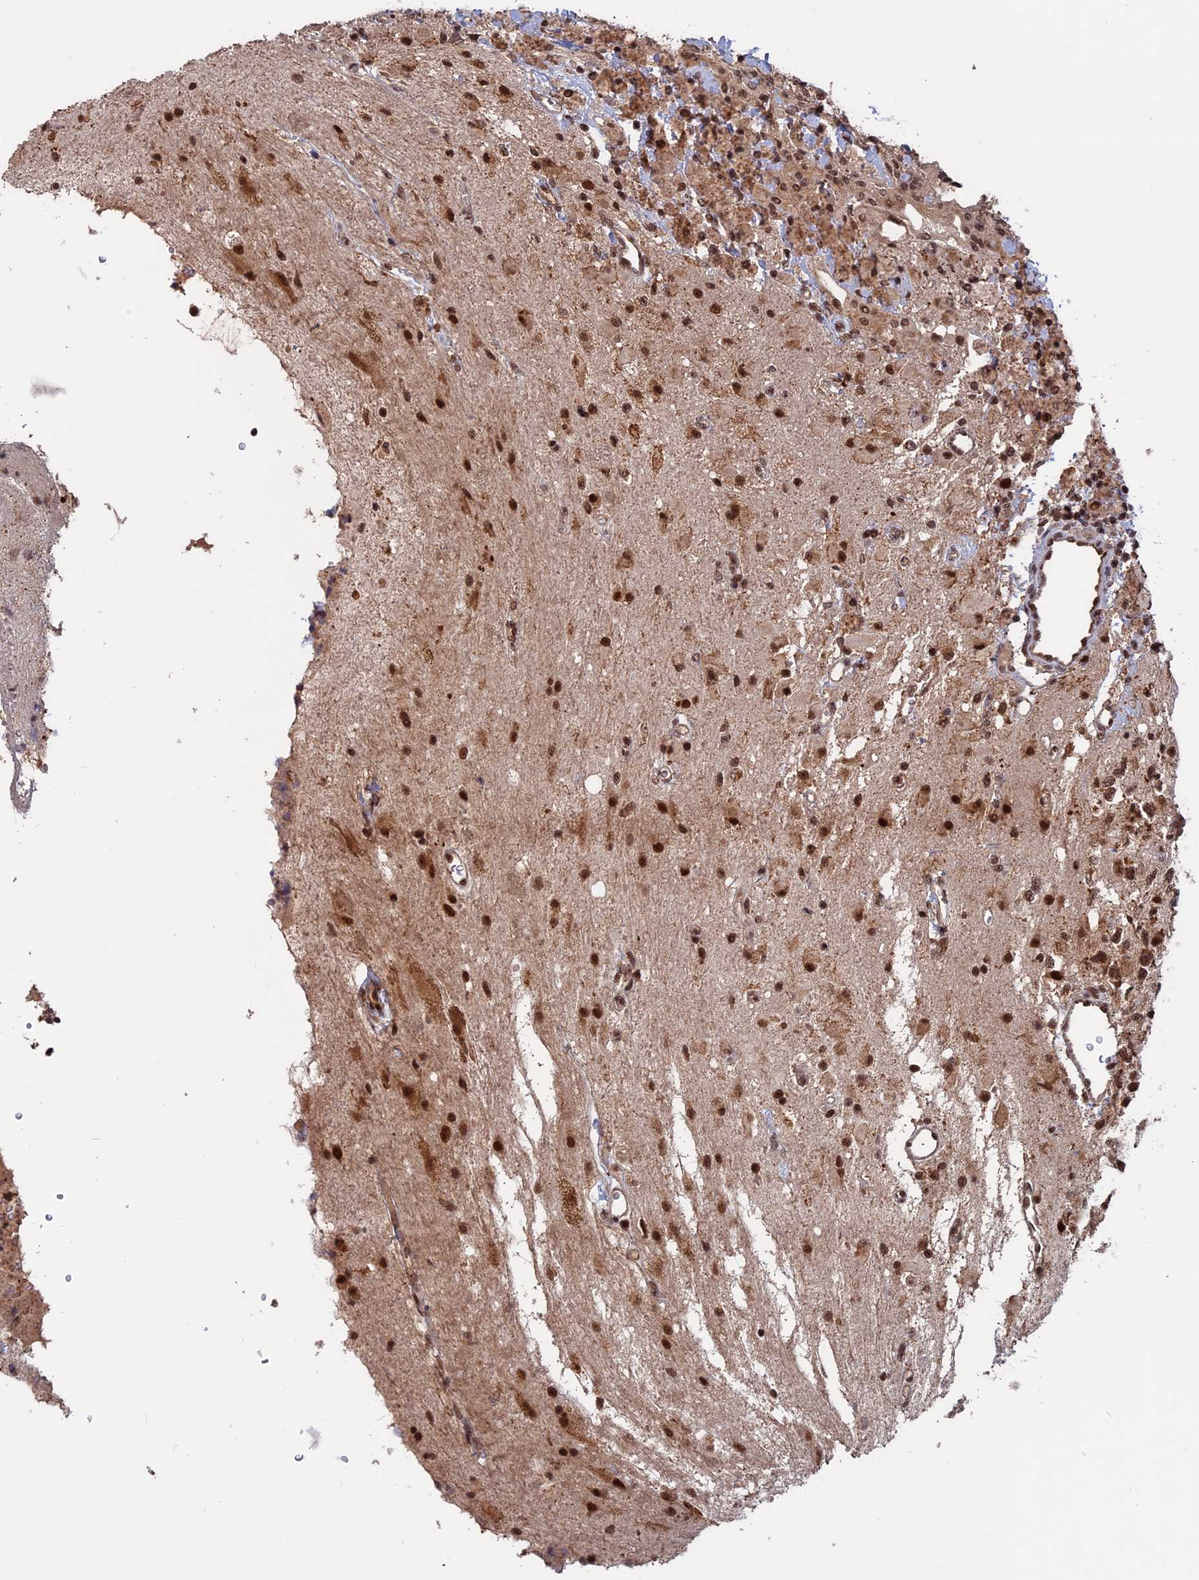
{"staining": {"intensity": "moderate", "quantity": ">75%", "location": "nuclear"}, "tissue": "glioma", "cell_type": "Tumor cells", "image_type": "cancer", "snomed": [{"axis": "morphology", "description": "Glioma, malignant, High grade"}, {"axis": "topography", "description": "Brain"}], "caption": "Glioma was stained to show a protein in brown. There is medium levels of moderate nuclear expression in about >75% of tumor cells.", "gene": "CACTIN", "patient": {"sex": "male", "age": 34}}